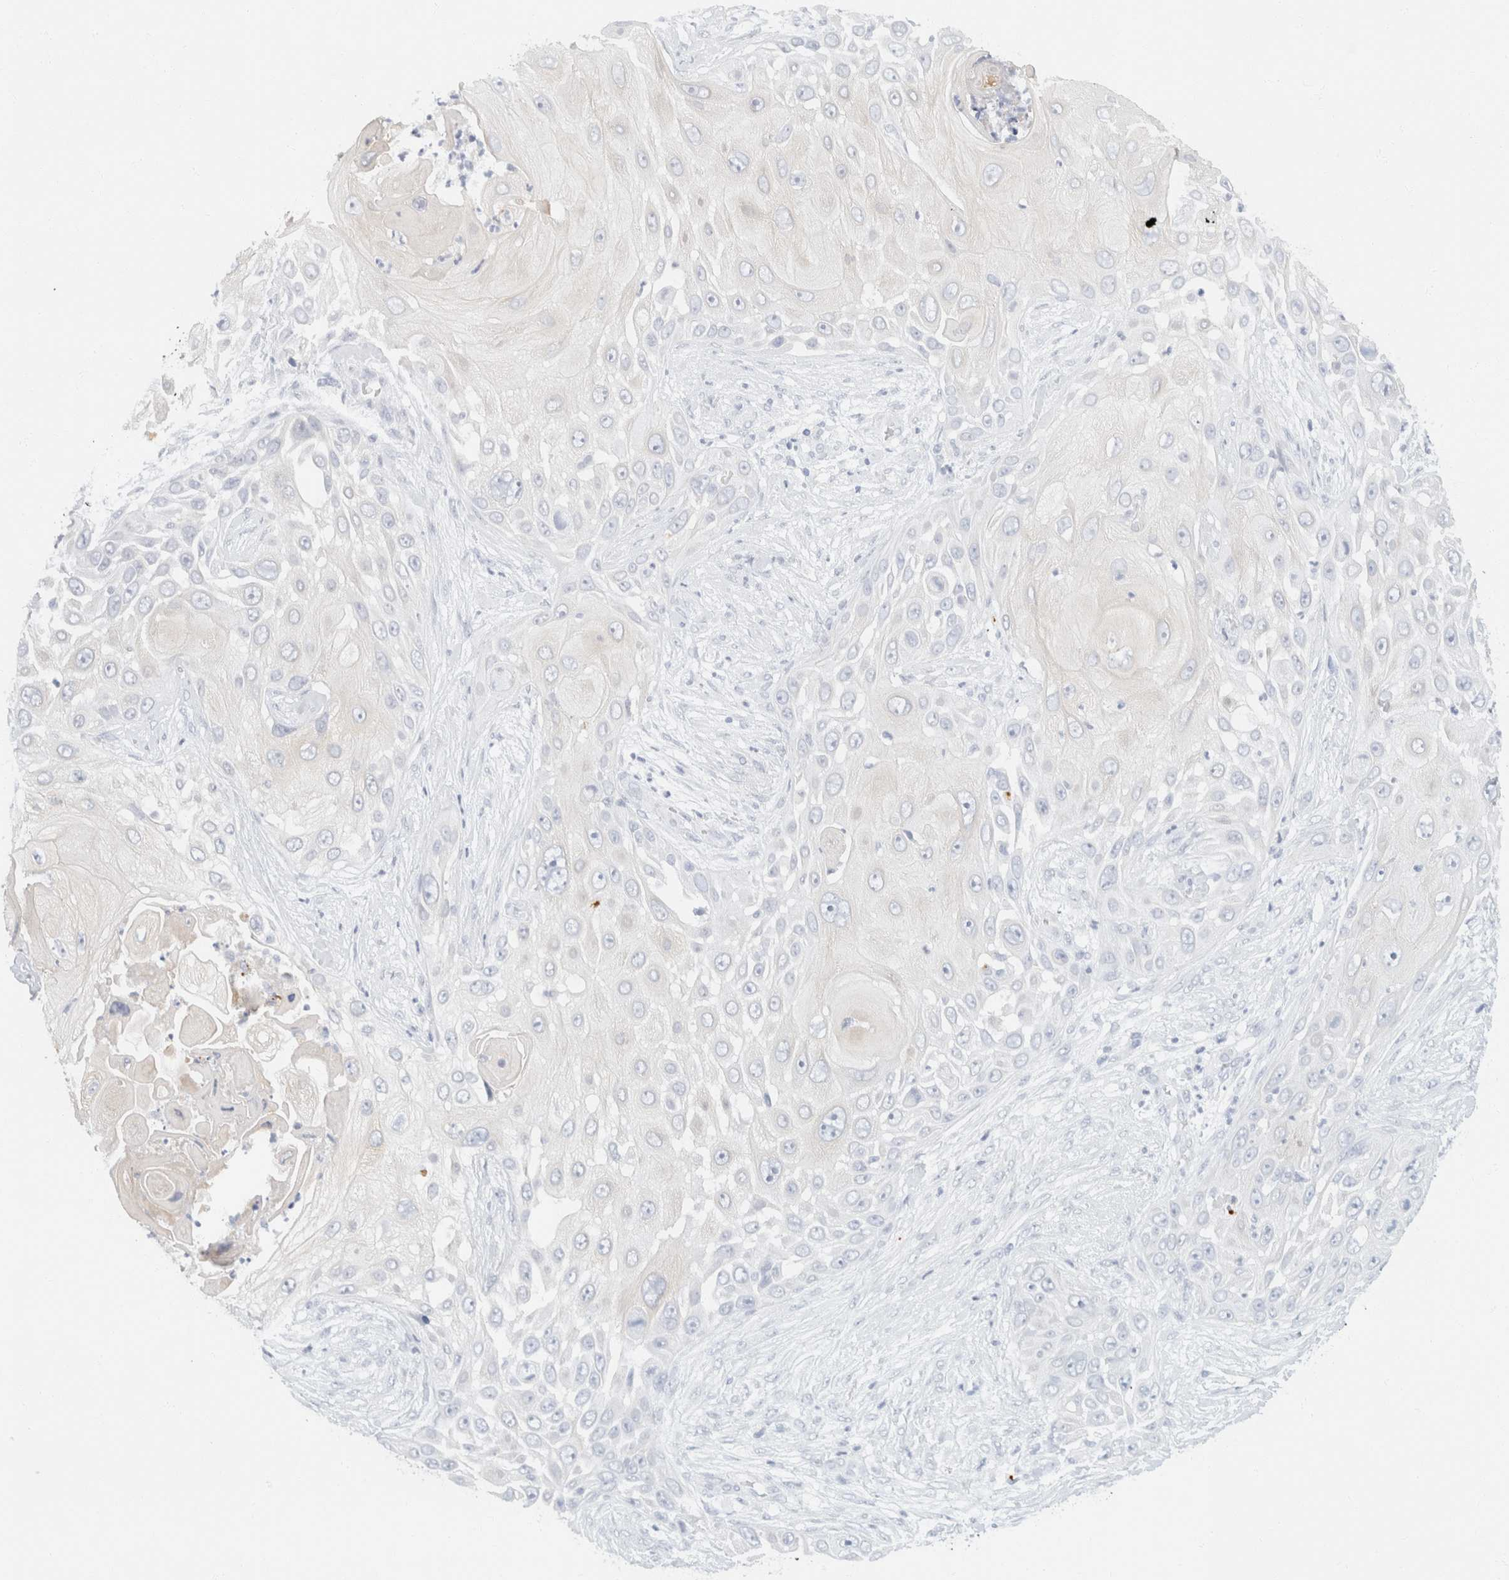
{"staining": {"intensity": "negative", "quantity": "none", "location": "none"}, "tissue": "skin cancer", "cell_type": "Tumor cells", "image_type": "cancer", "snomed": [{"axis": "morphology", "description": "Squamous cell carcinoma, NOS"}, {"axis": "topography", "description": "Skin"}], "caption": "A high-resolution micrograph shows immunohistochemistry staining of squamous cell carcinoma (skin), which demonstrates no significant staining in tumor cells.", "gene": "KRT20", "patient": {"sex": "female", "age": 44}}